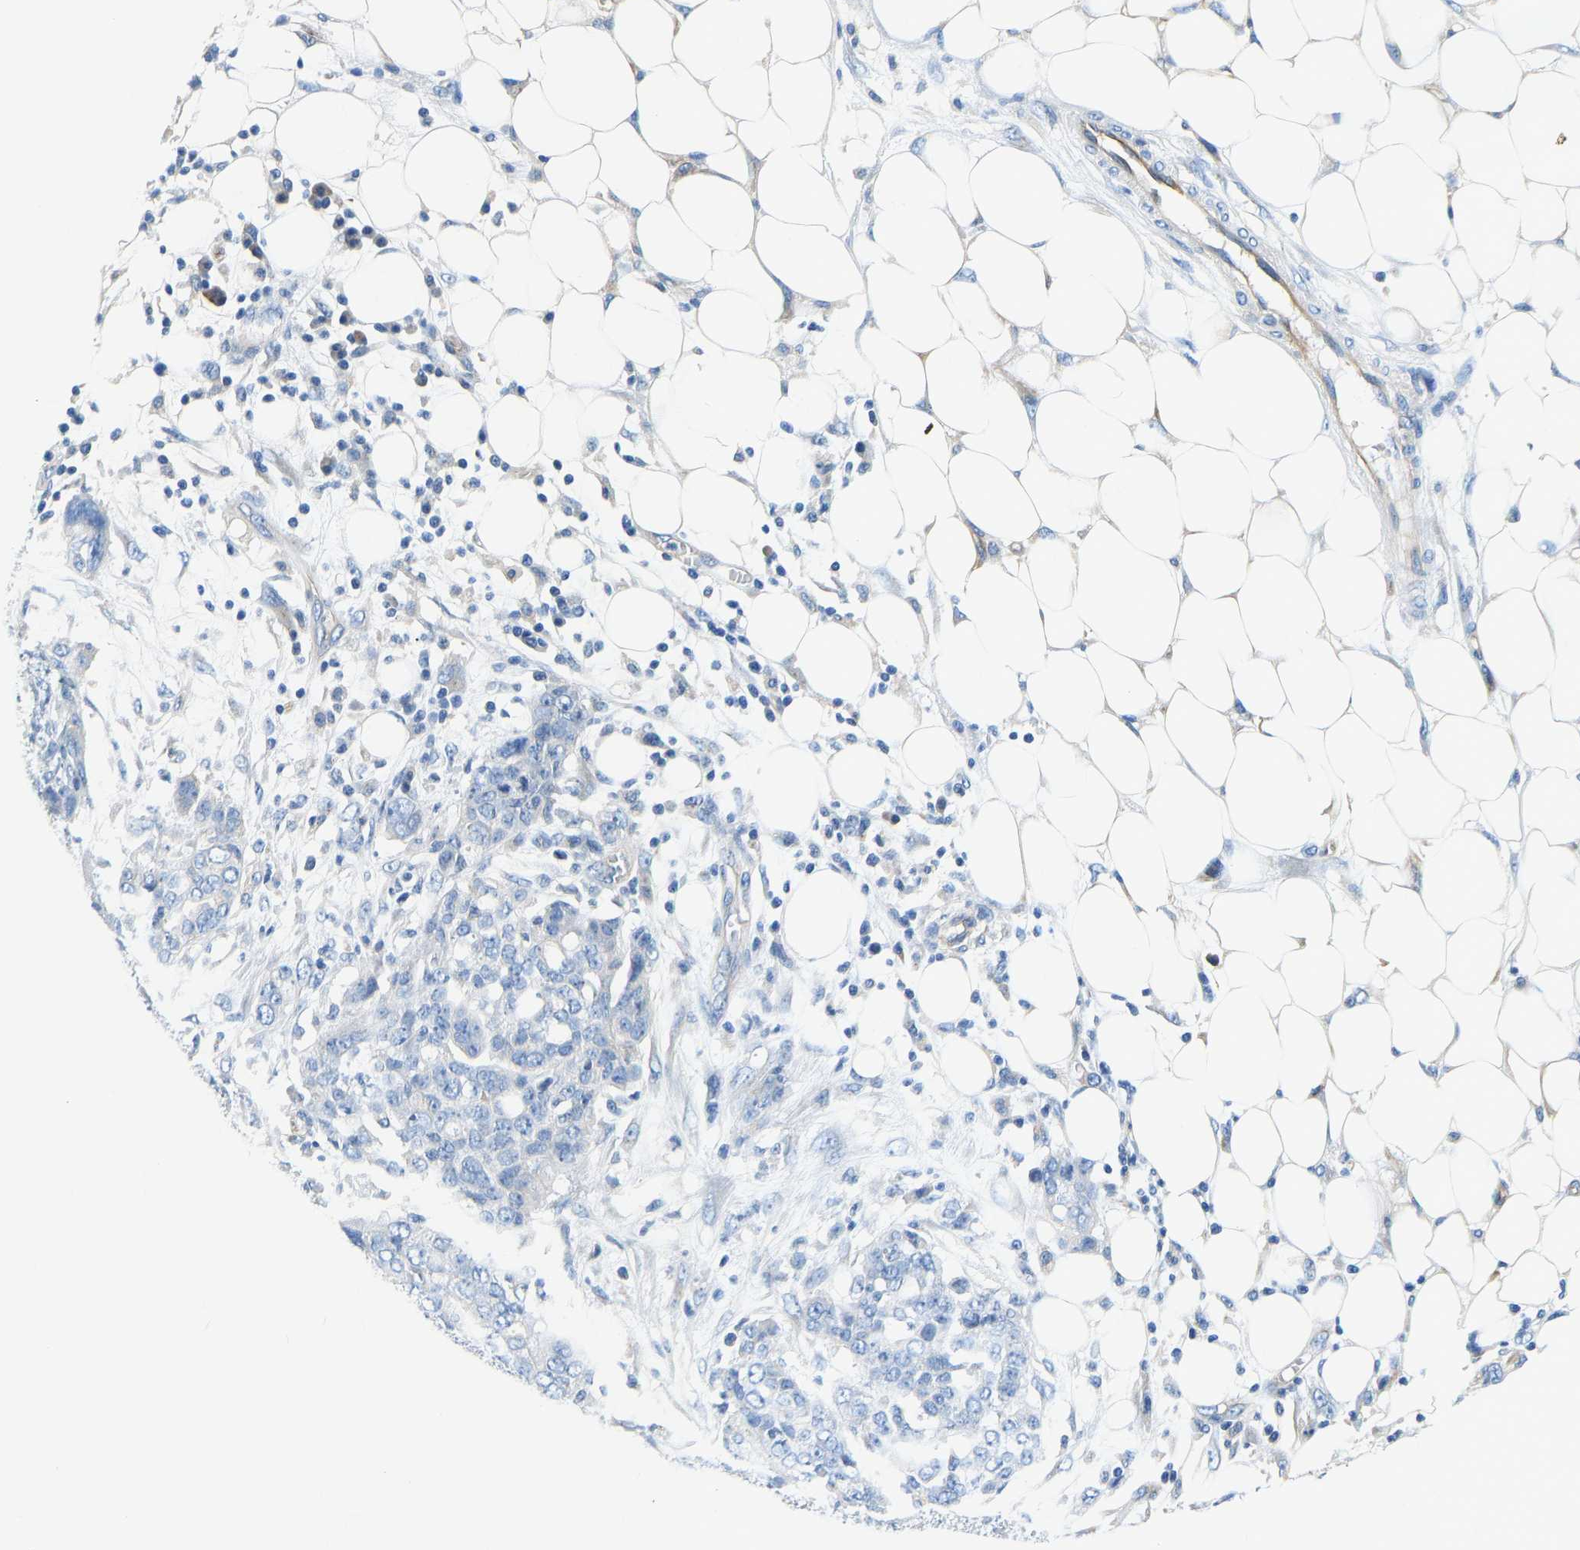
{"staining": {"intensity": "negative", "quantity": "none", "location": "none"}, "tissue": "ovarian cancer", "cell_type": "Tumor cells", "image_type": "cancer", "snomed": [{"axis": "morphology", "description": "Cystadenocarcinoma, serous, NOS"}, {"axis": "topography", "description": "Soft tissue"}, {"axis": "topography", "description": "Ovary"}], "caption": "This is an IHC photomicrograph of ovarian cancer (serous cystadenocarcinoma). There is no positivity in tumor cells.", "gene": "CHAD", "patient": {"sex": "female", "age": 57}}